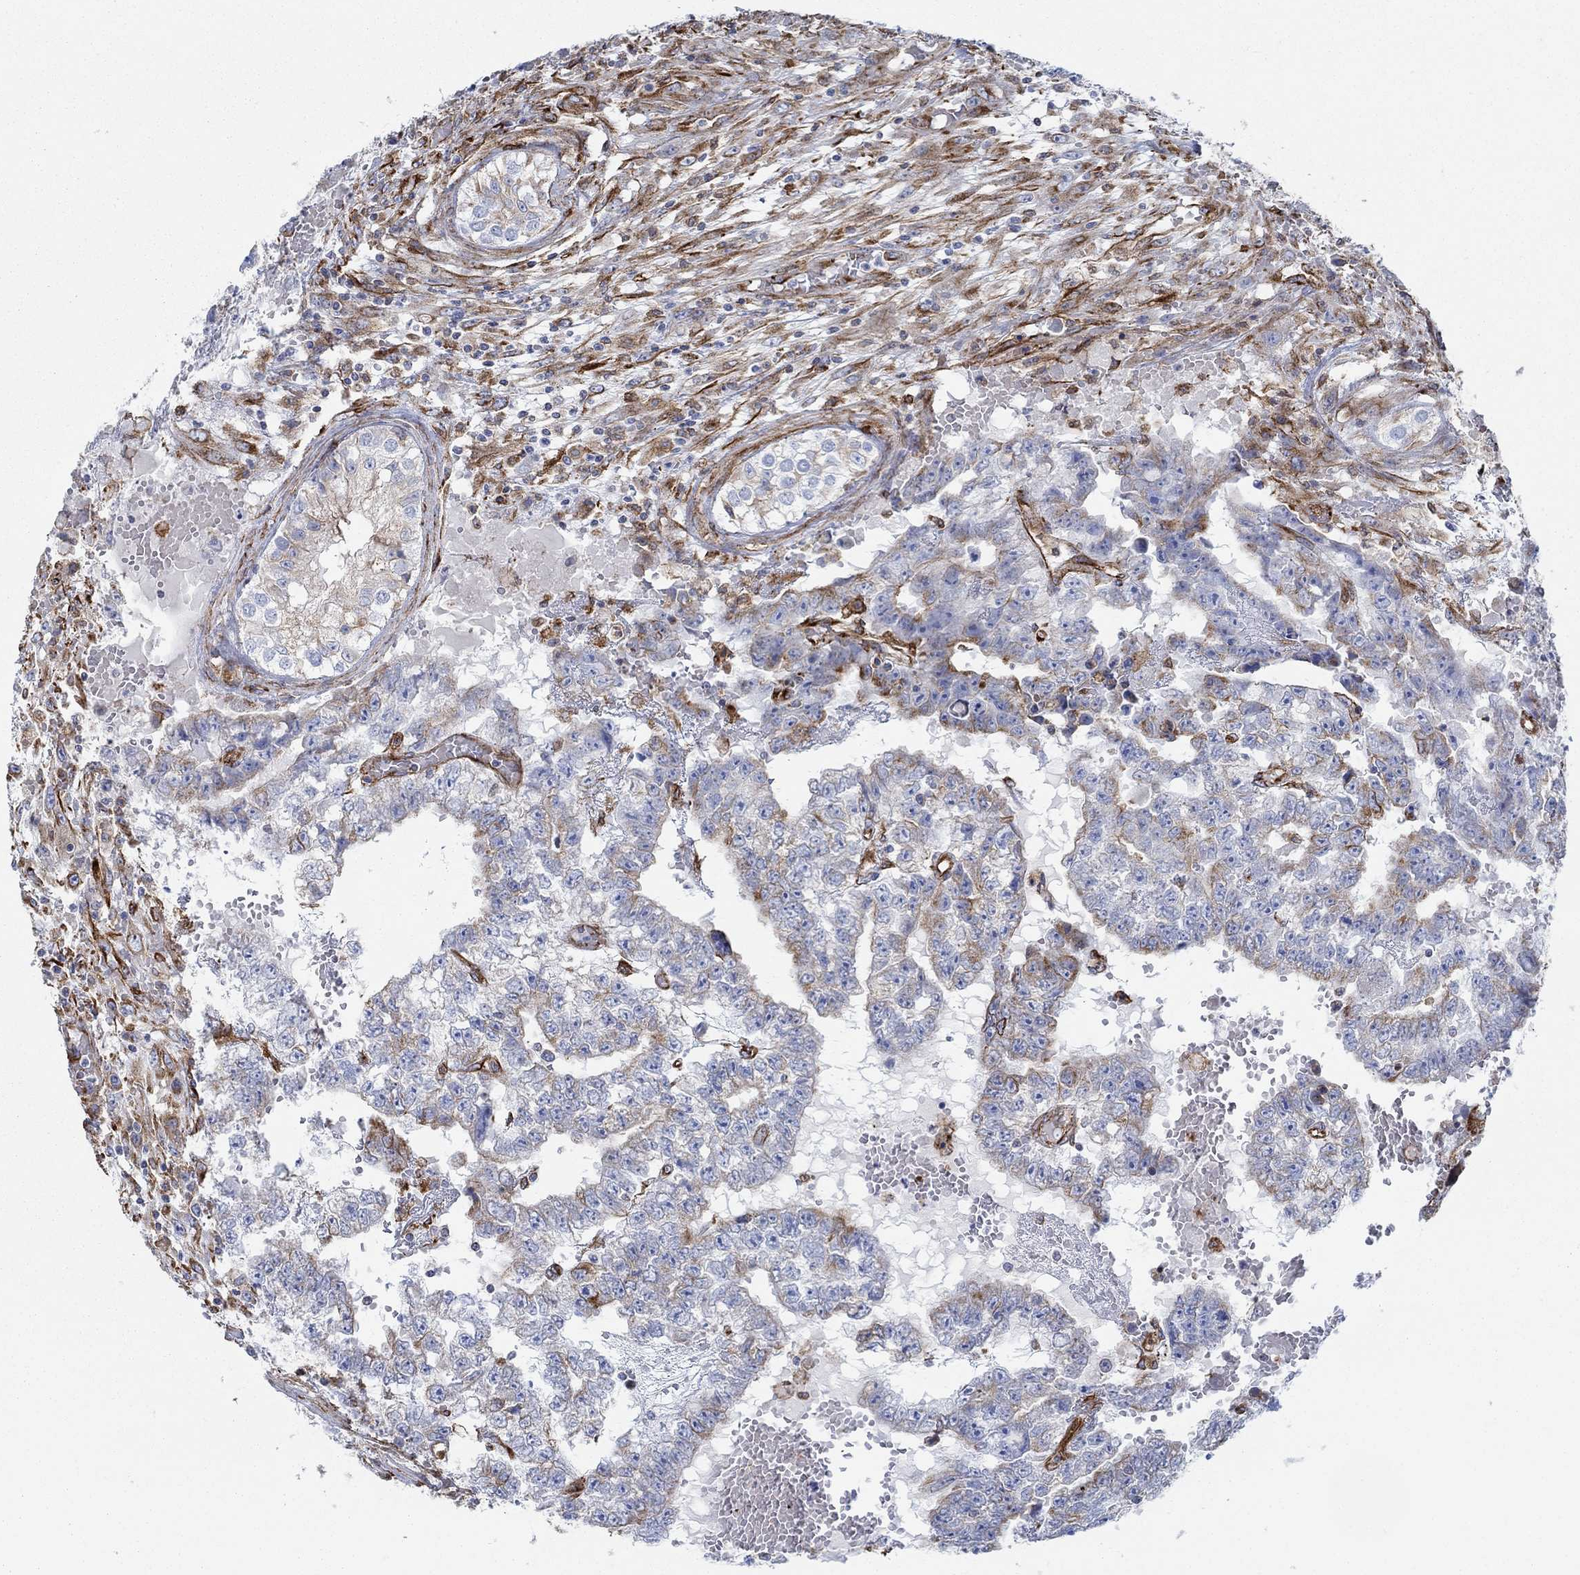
{"staining": {"intensity": "strong", "quantity": "<25%", "location": "cytoplasmic/membranous"}, "tissue": "testis cancer", "cell_type": "Tumor cells", "image_type": "cancer", "snomed": [{"axis": "morphology", "description": "Carcinoma, Embryonal, NOS"}, {"axis": "topography", "description": "Testis"}], "caption": "The image demonstrates immunohistochemical staining of testis cancer. There is strong cytoplasmic/membranous staining is present in about <25% of tumor cells.", "gene": "STC2", "patient": {"sex": "male", "age": 25}}